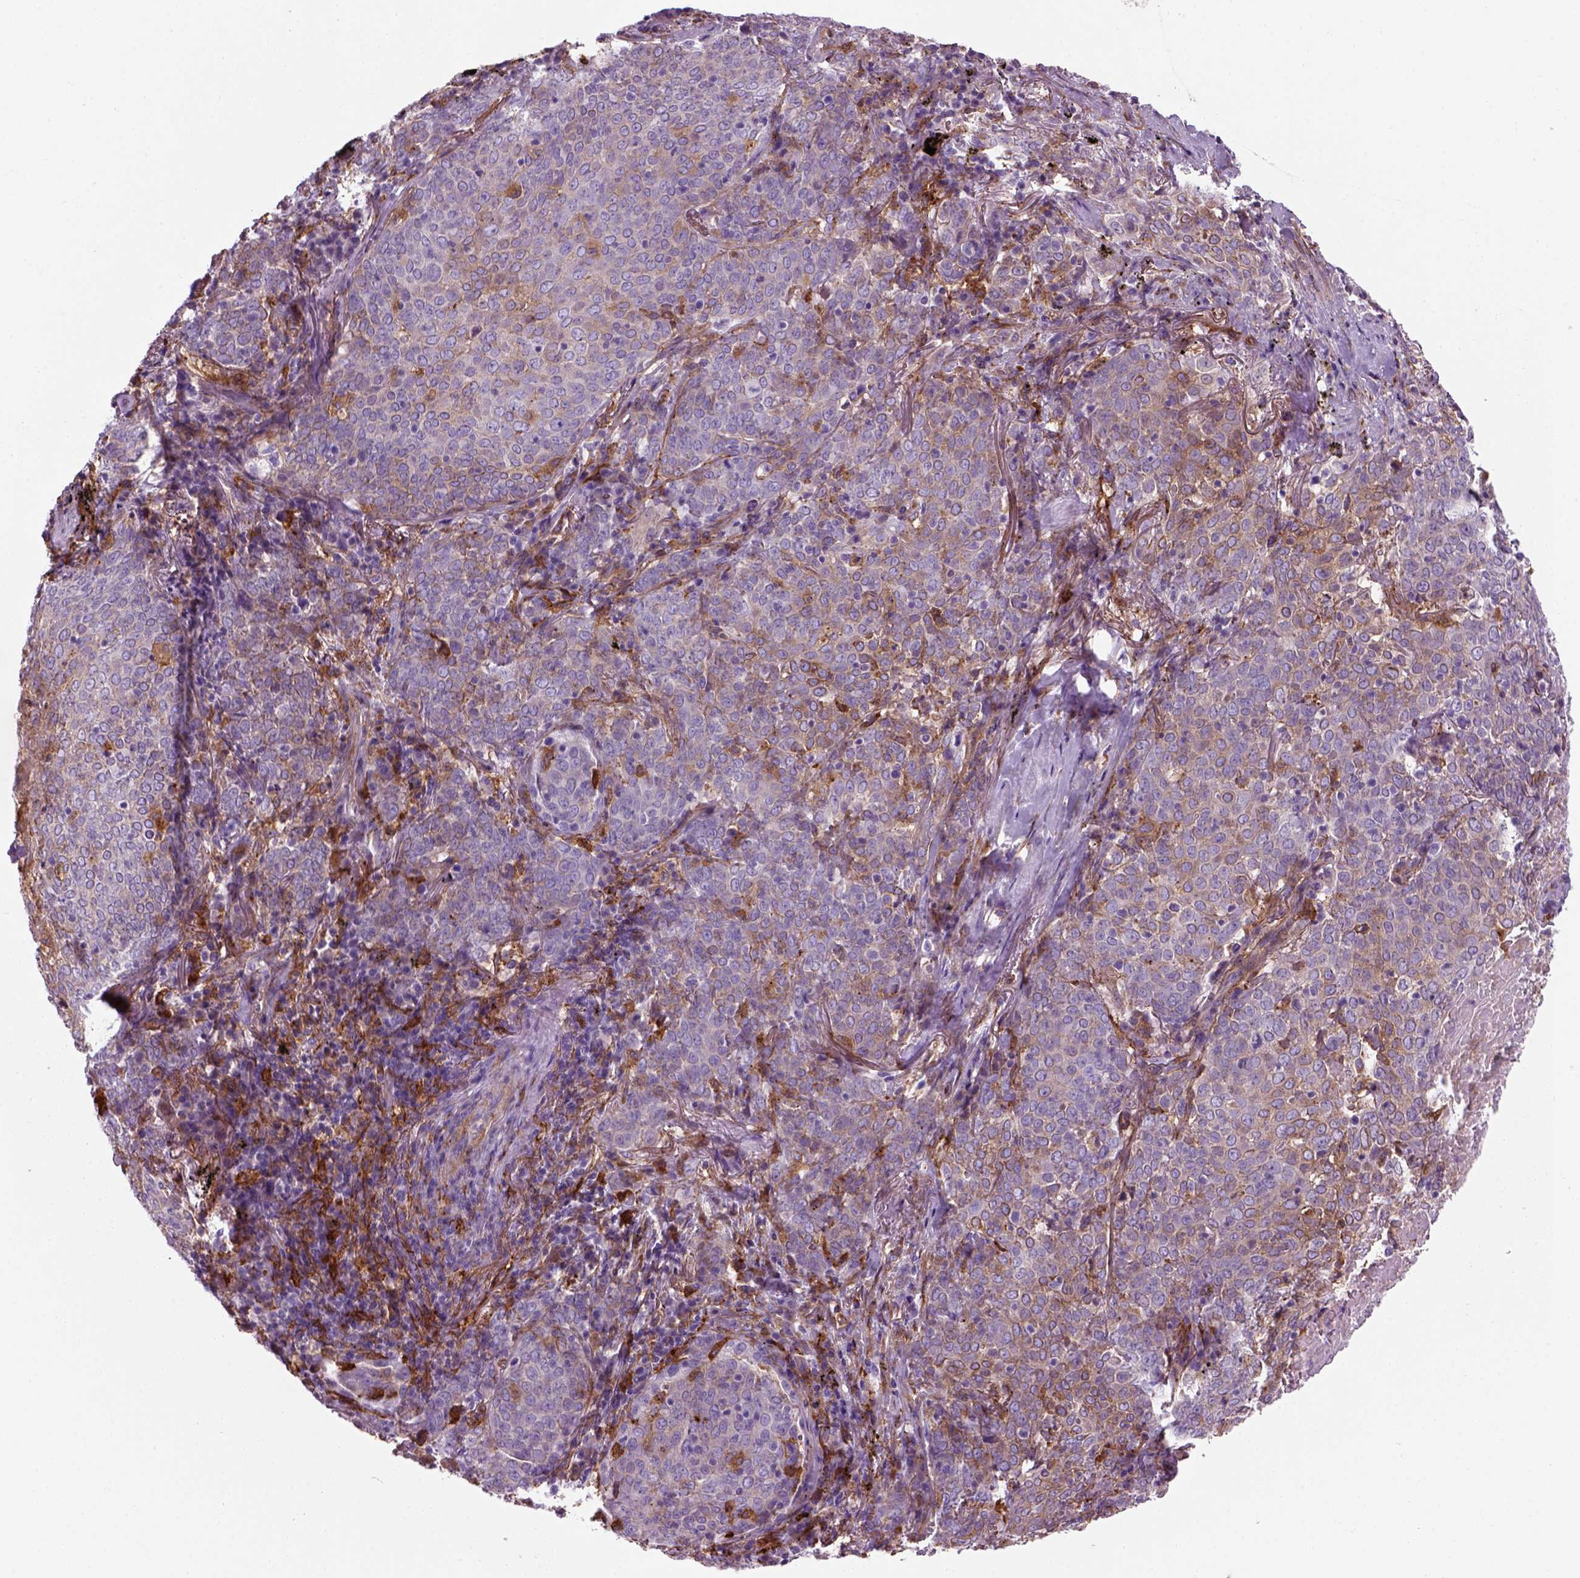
{"staining": {"intensity": "moderate", "quantity": "25%-75%", "location": "cytoplasmic/membranous"}, "tissue": "lung cancer", "cell_type": "Tumor cells", "image_type": "cancer", "snomed": [{"axis": "morphology", "description": "Squamous cell carcinoma, NOS"}, {"axis": "topography", "description": "Lung"}], "caption": "Protein analysis of lung squamous cell carcinoma tissue exhibits moderate cytoplasmic/membranous staining in about 25%-75% of tumor cells. (brown staining indicates protein expression, while blue staining denotes nuclei).", "gene": "MARCKS", "patient": {"sex": "male", "age": 82}}